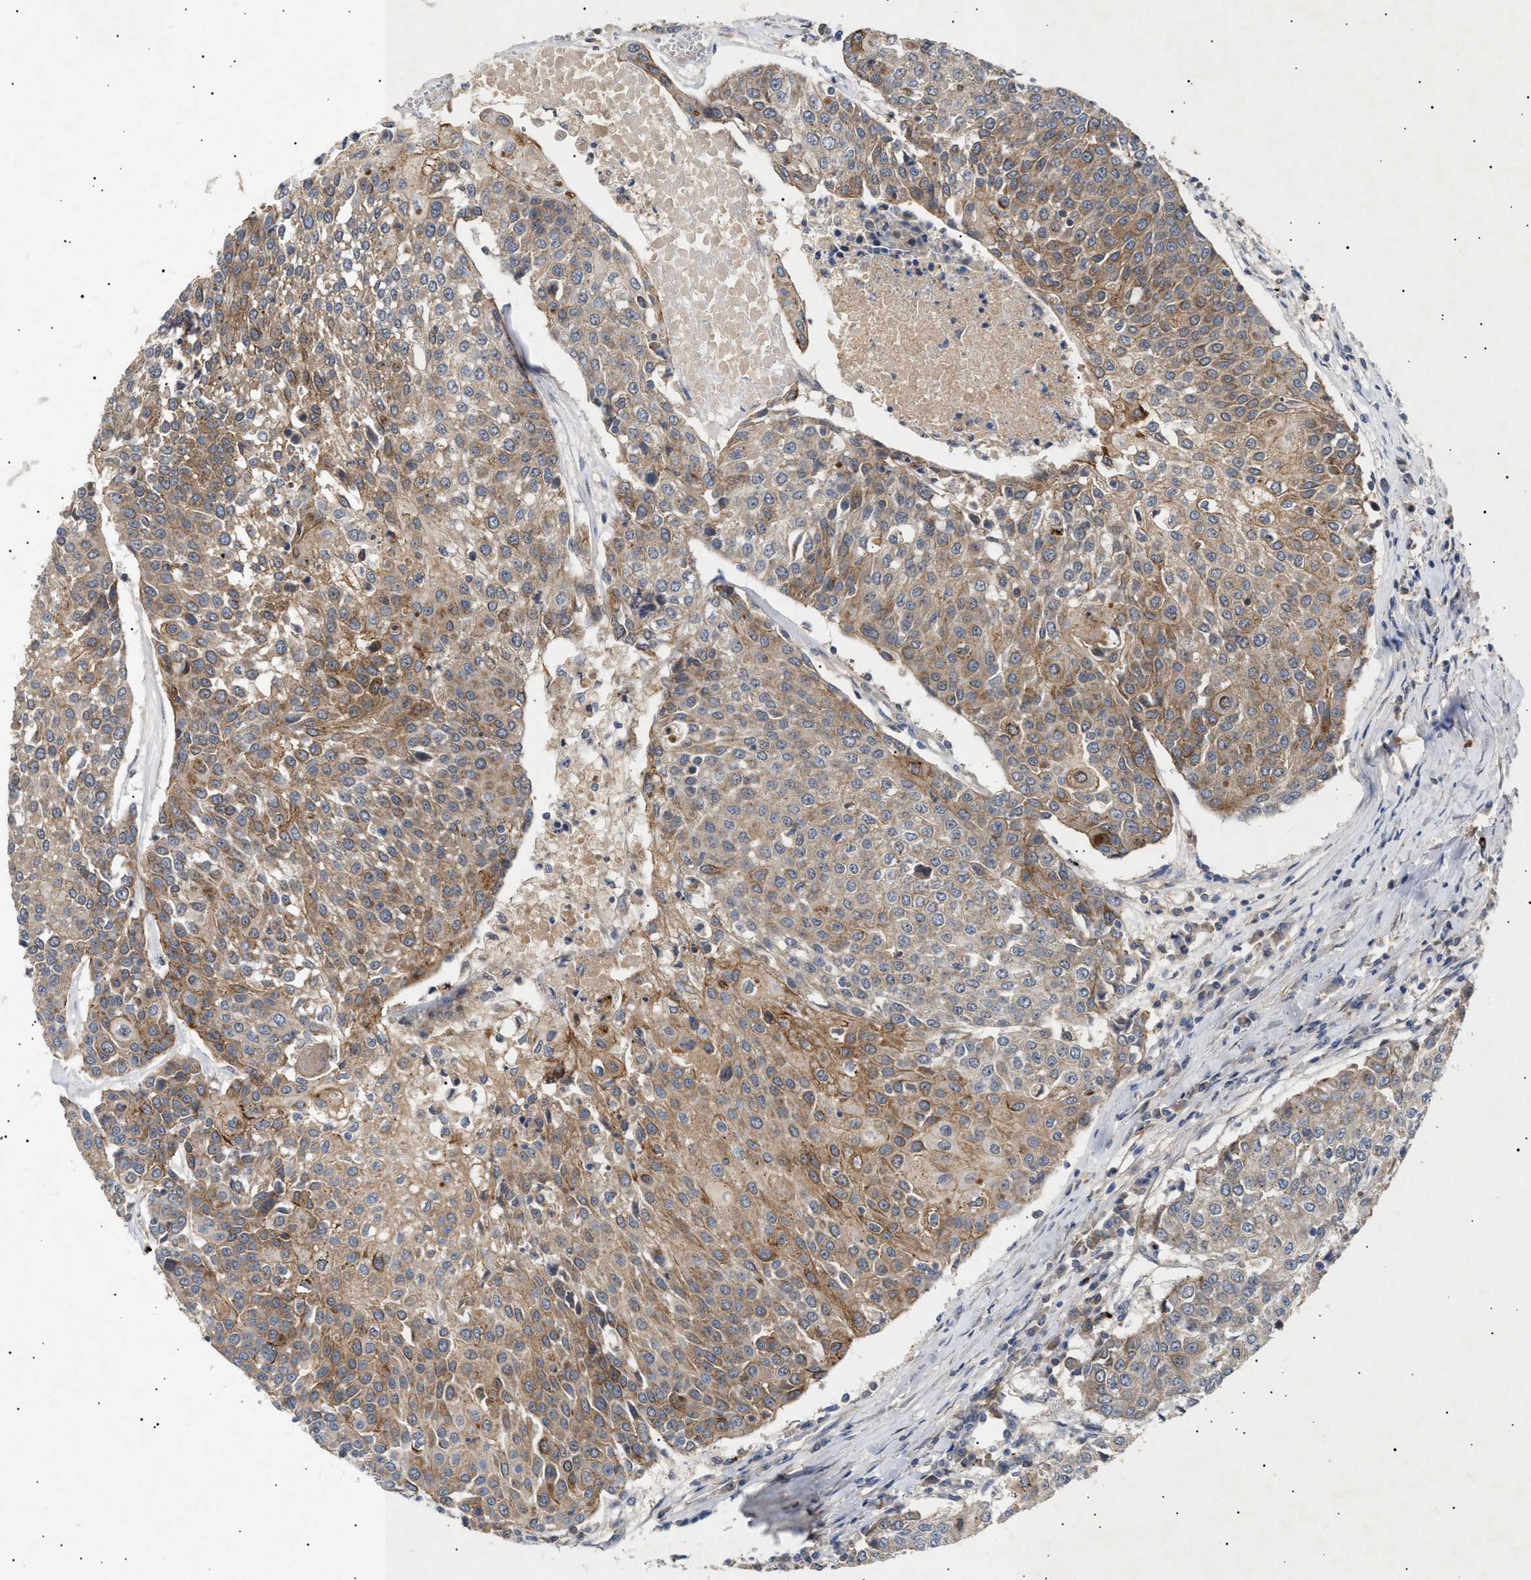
{"staining": {"intensity": "moderate", "quantity": ">75%", "location": "cytoplasmic/membranous"}, "tissue": "urothelial cancer", "cell_type": "Tumor cells", "image_type": "cancer", "snomed": [{"axis": "morphology", "description": "Urothelial carcinoma, High grade"}, {"axis": "topography", "description": "Urinary bladder"}], "caption": "About >75% of tumor cells in human high-grade urothelial carcinoma reveal moderate cytoplasmic/membranous protein staining as visualized by brown immunohistochemical staining.", "gene": "SIRT5", "patient": {"sex": "female", "age": 85}}